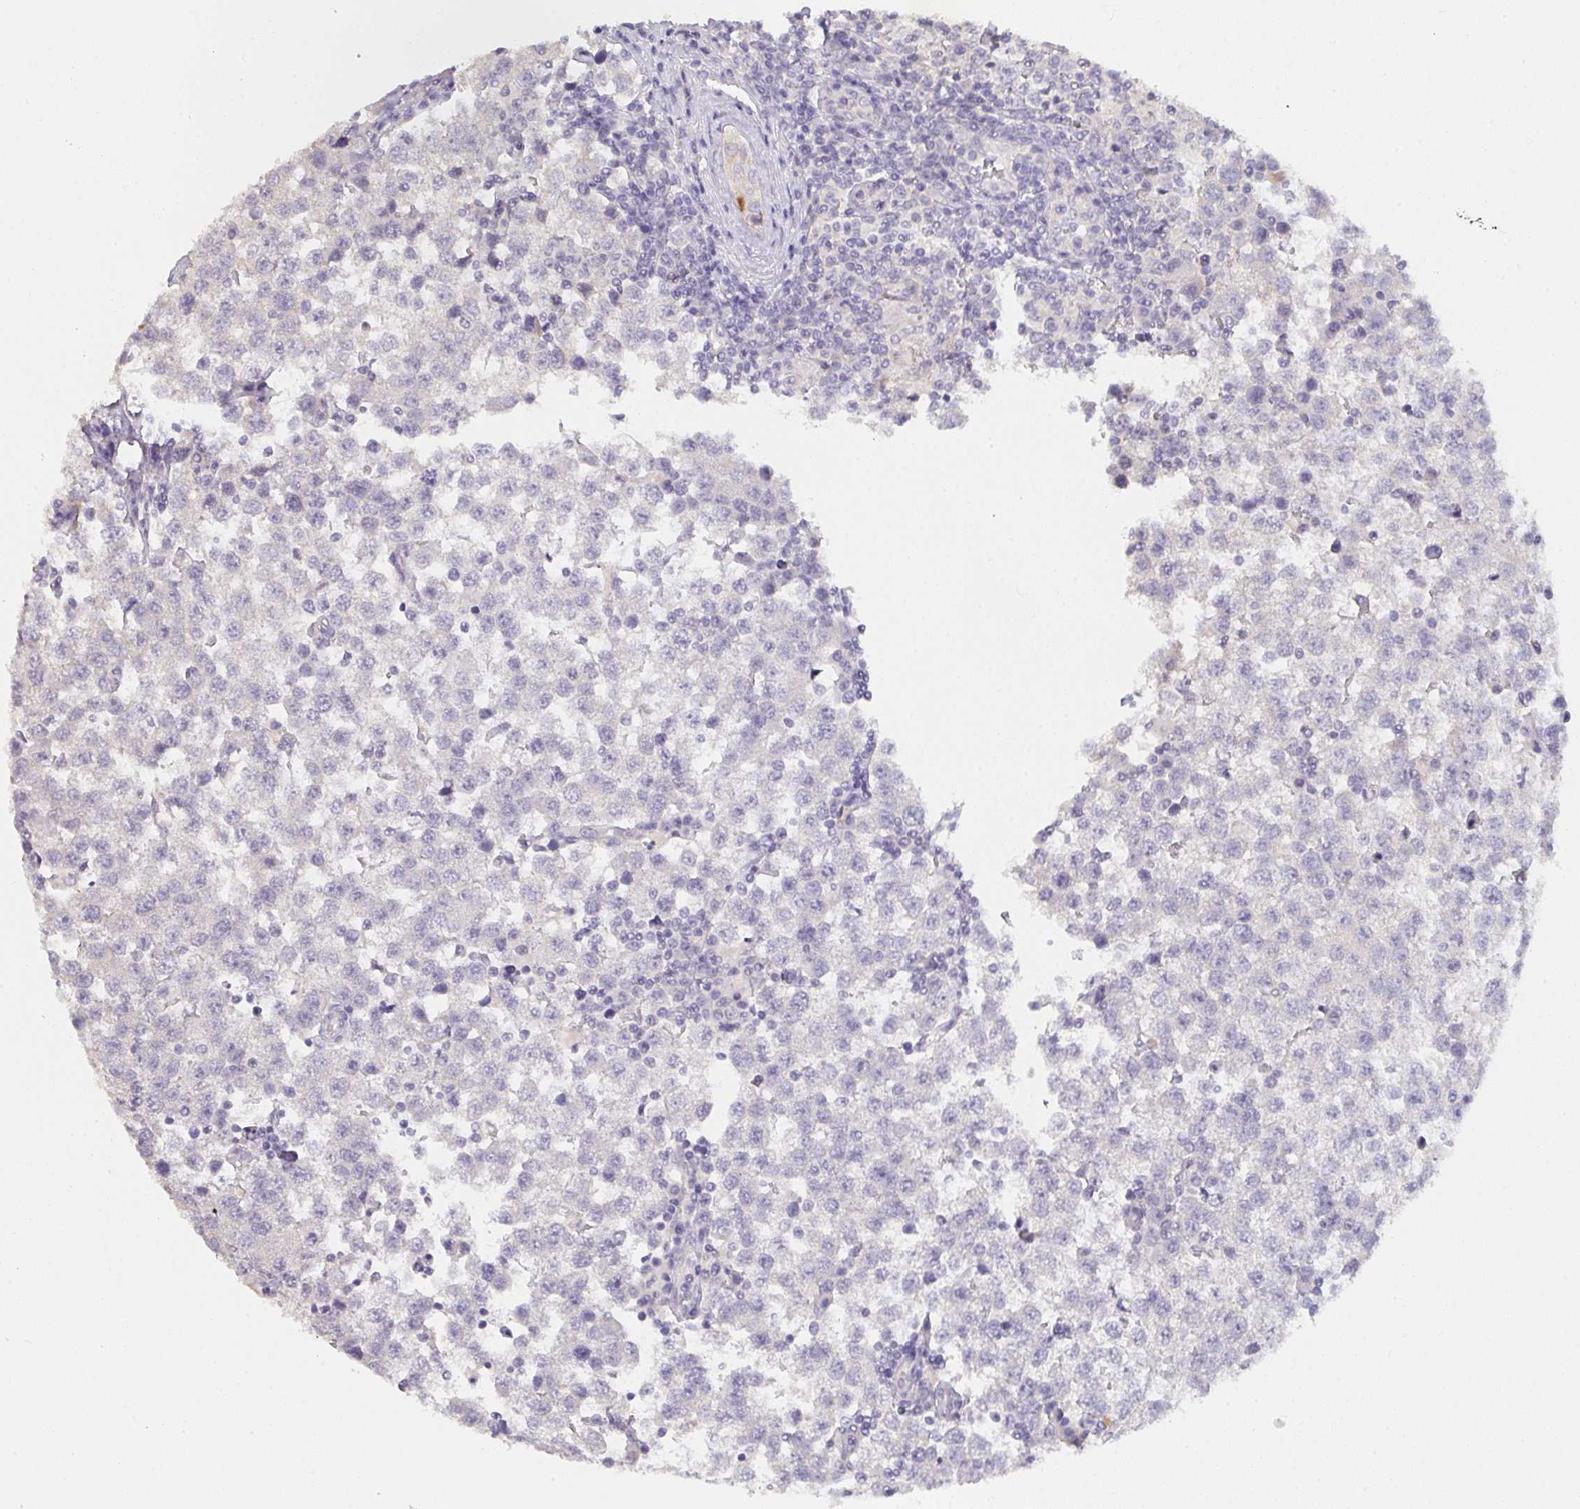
{"staining": {"intensity": "negative", "quantity": "none", "location": "none"}, "tissue": "testis cancer", "cell_type": "Tumor cells", "image_type": "cancer", "snomed": [{"axis": "morphology", "description": "Seminoma, NOS"}, {"axis": "topography", "description": "Testis"}], "caption": "IHC of testis seminoma reveals no expression in tumor cells.", "gene": "TMEM219", "patient": {"sex": "male", "age": 34}}